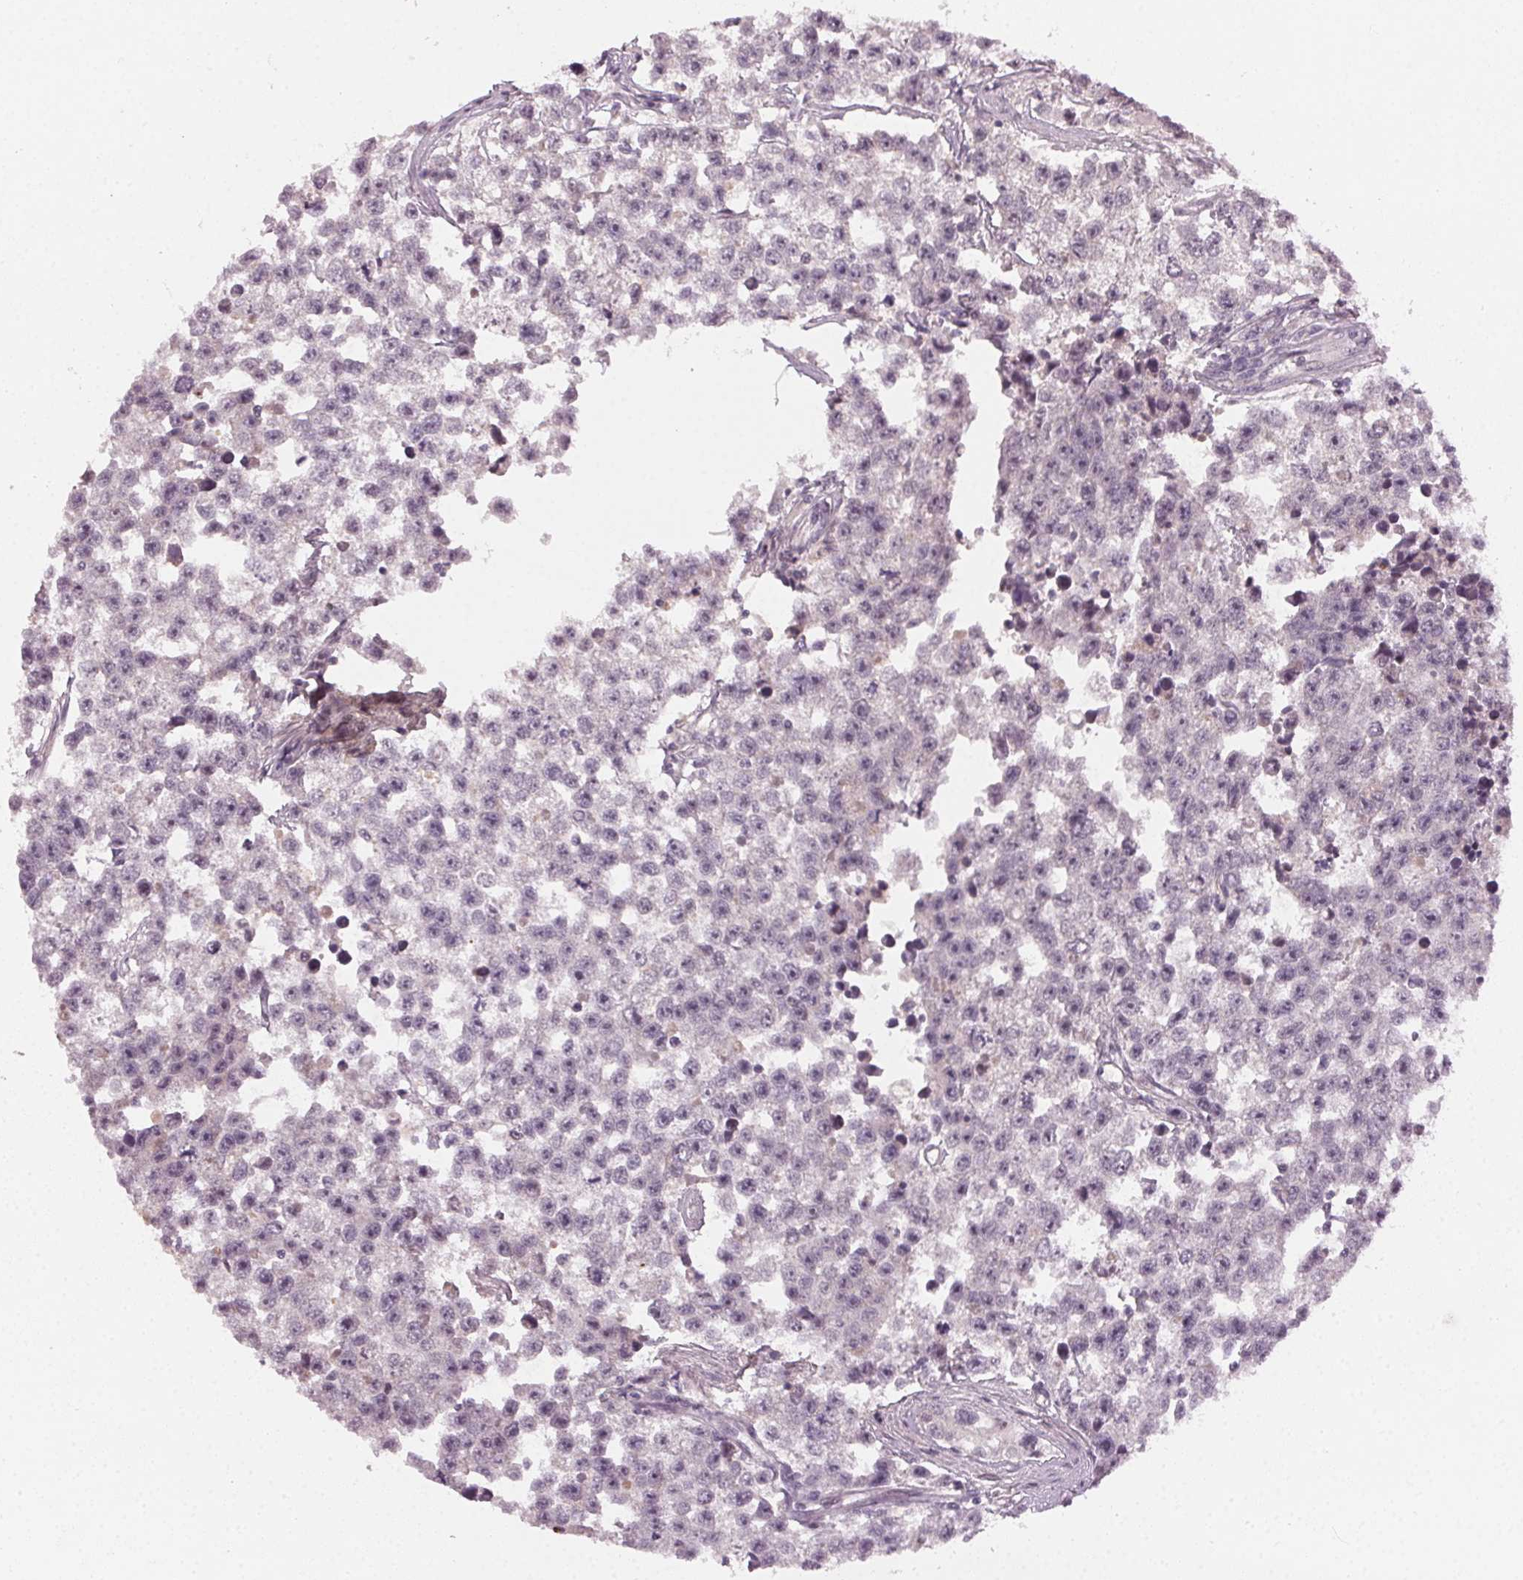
{"staining": {"intensity": "negative", "quantity": "none", "location": "none"}, "tissue": "testis cancer", "cell_type": "Tumor cells", "image_type": "cancer", "snomed": [{"axis": "morphology", "description": "Seminoma, NOS"}, {"axis": "topography", "description": "Testis"}], "caption": "High power microscopy image of an immunohistochemistry micrograph of testis cancer (seminoma), revealing no significant expression in tumor cells.", "gene": "TUB", "patient": {"sex": "male", "age": 26}}